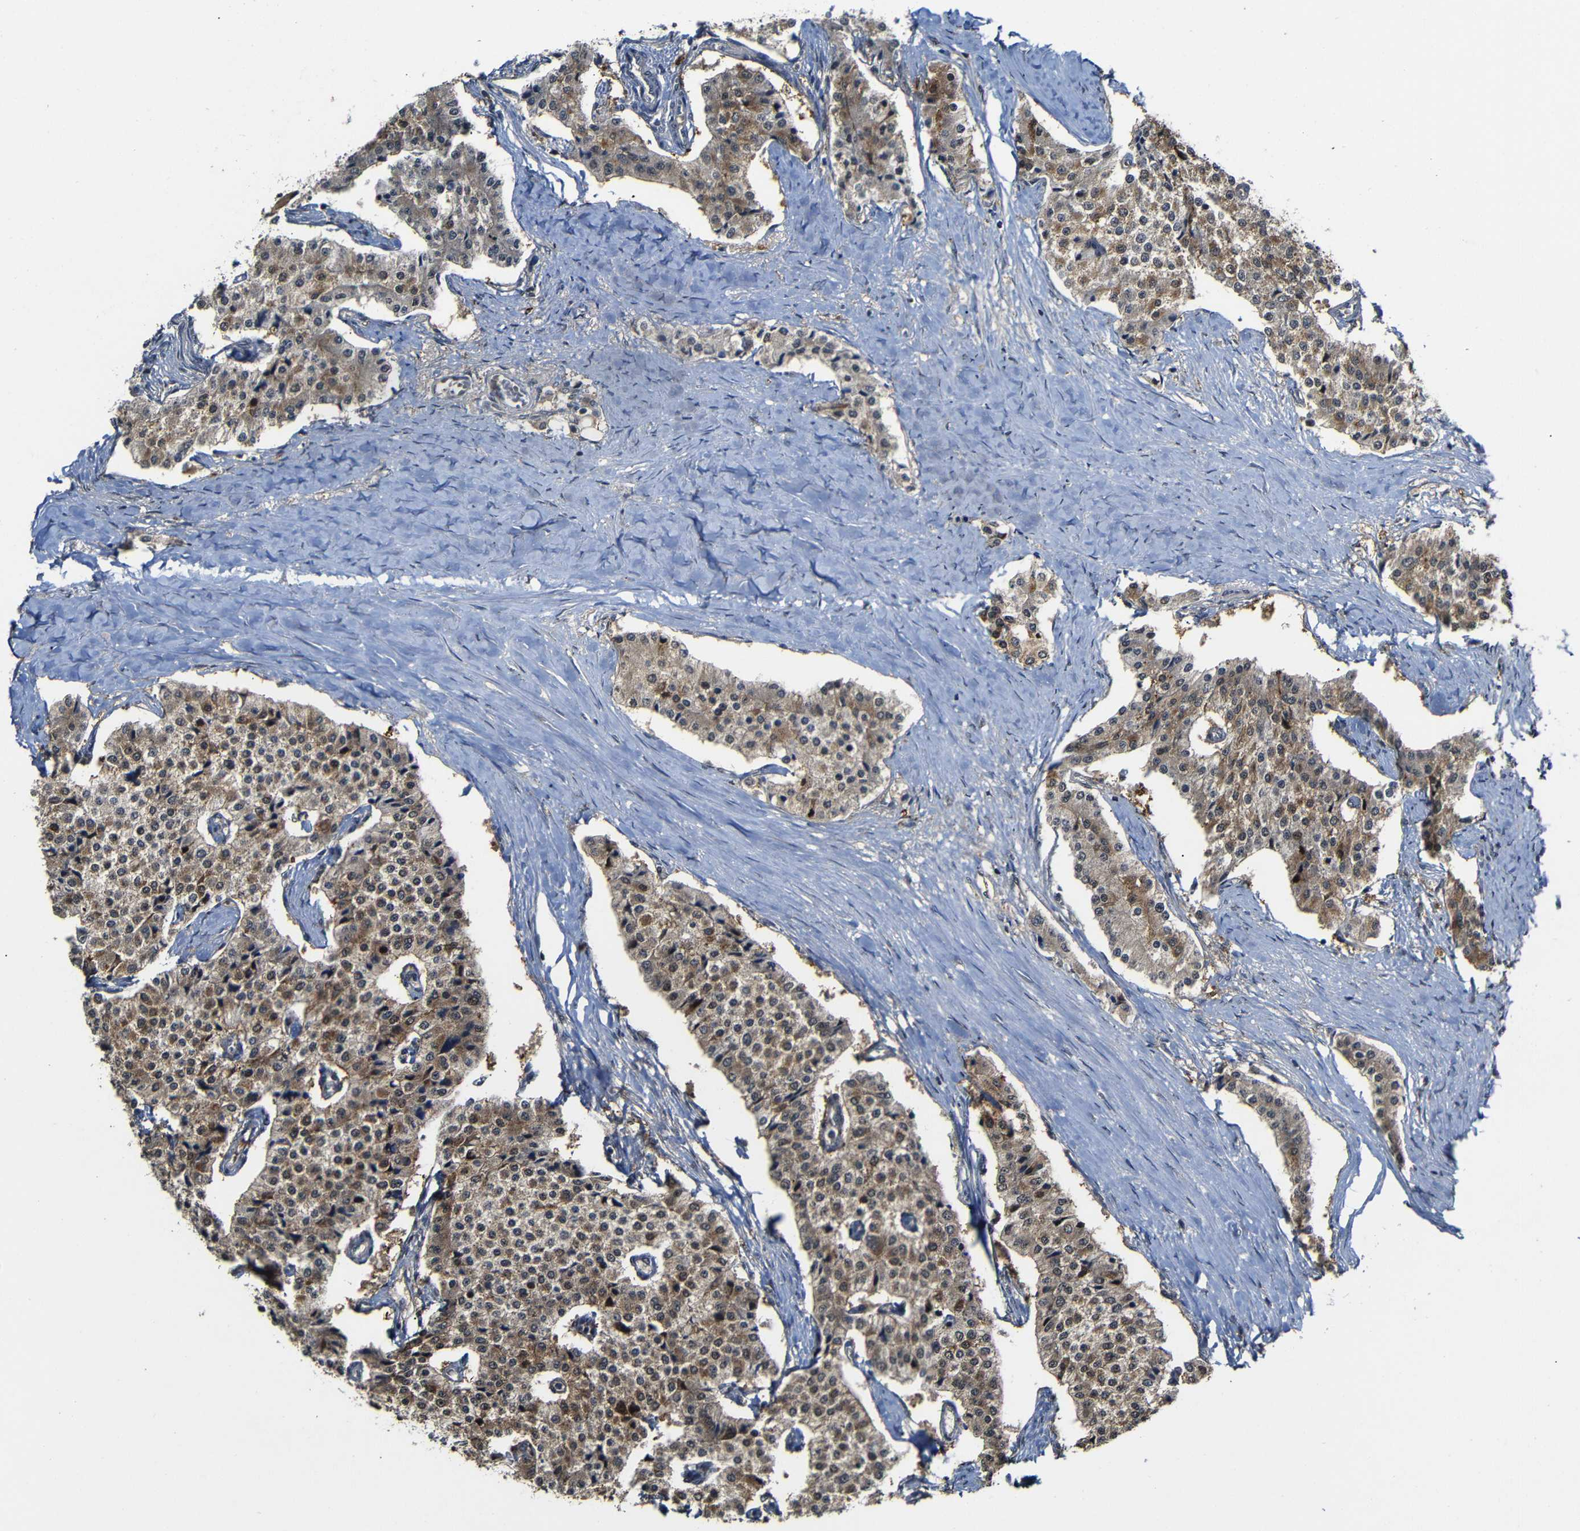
{"staining": {"intensity": "weak", "quantity": ">75%", "location": "cytoplasmic/membranous,nuclear"}, "tissue": "carcinoid", "cell_type": "Tumor cells", "image_type": "cancer", "snomed": [{"axis": "morphology", "description": "Carcinoid, malignant, NOS"}, {"axis": "topography", "description": "Colon"}], "caption": "Immunohistochemistry (IHC) of carcinoid demonstrates low levels of weak cytoplasmic/membranous and nuclear expression in about >75% of tumor cells.", "gene": "ATG12", "patient": {"sex": "female", "age": 52}}